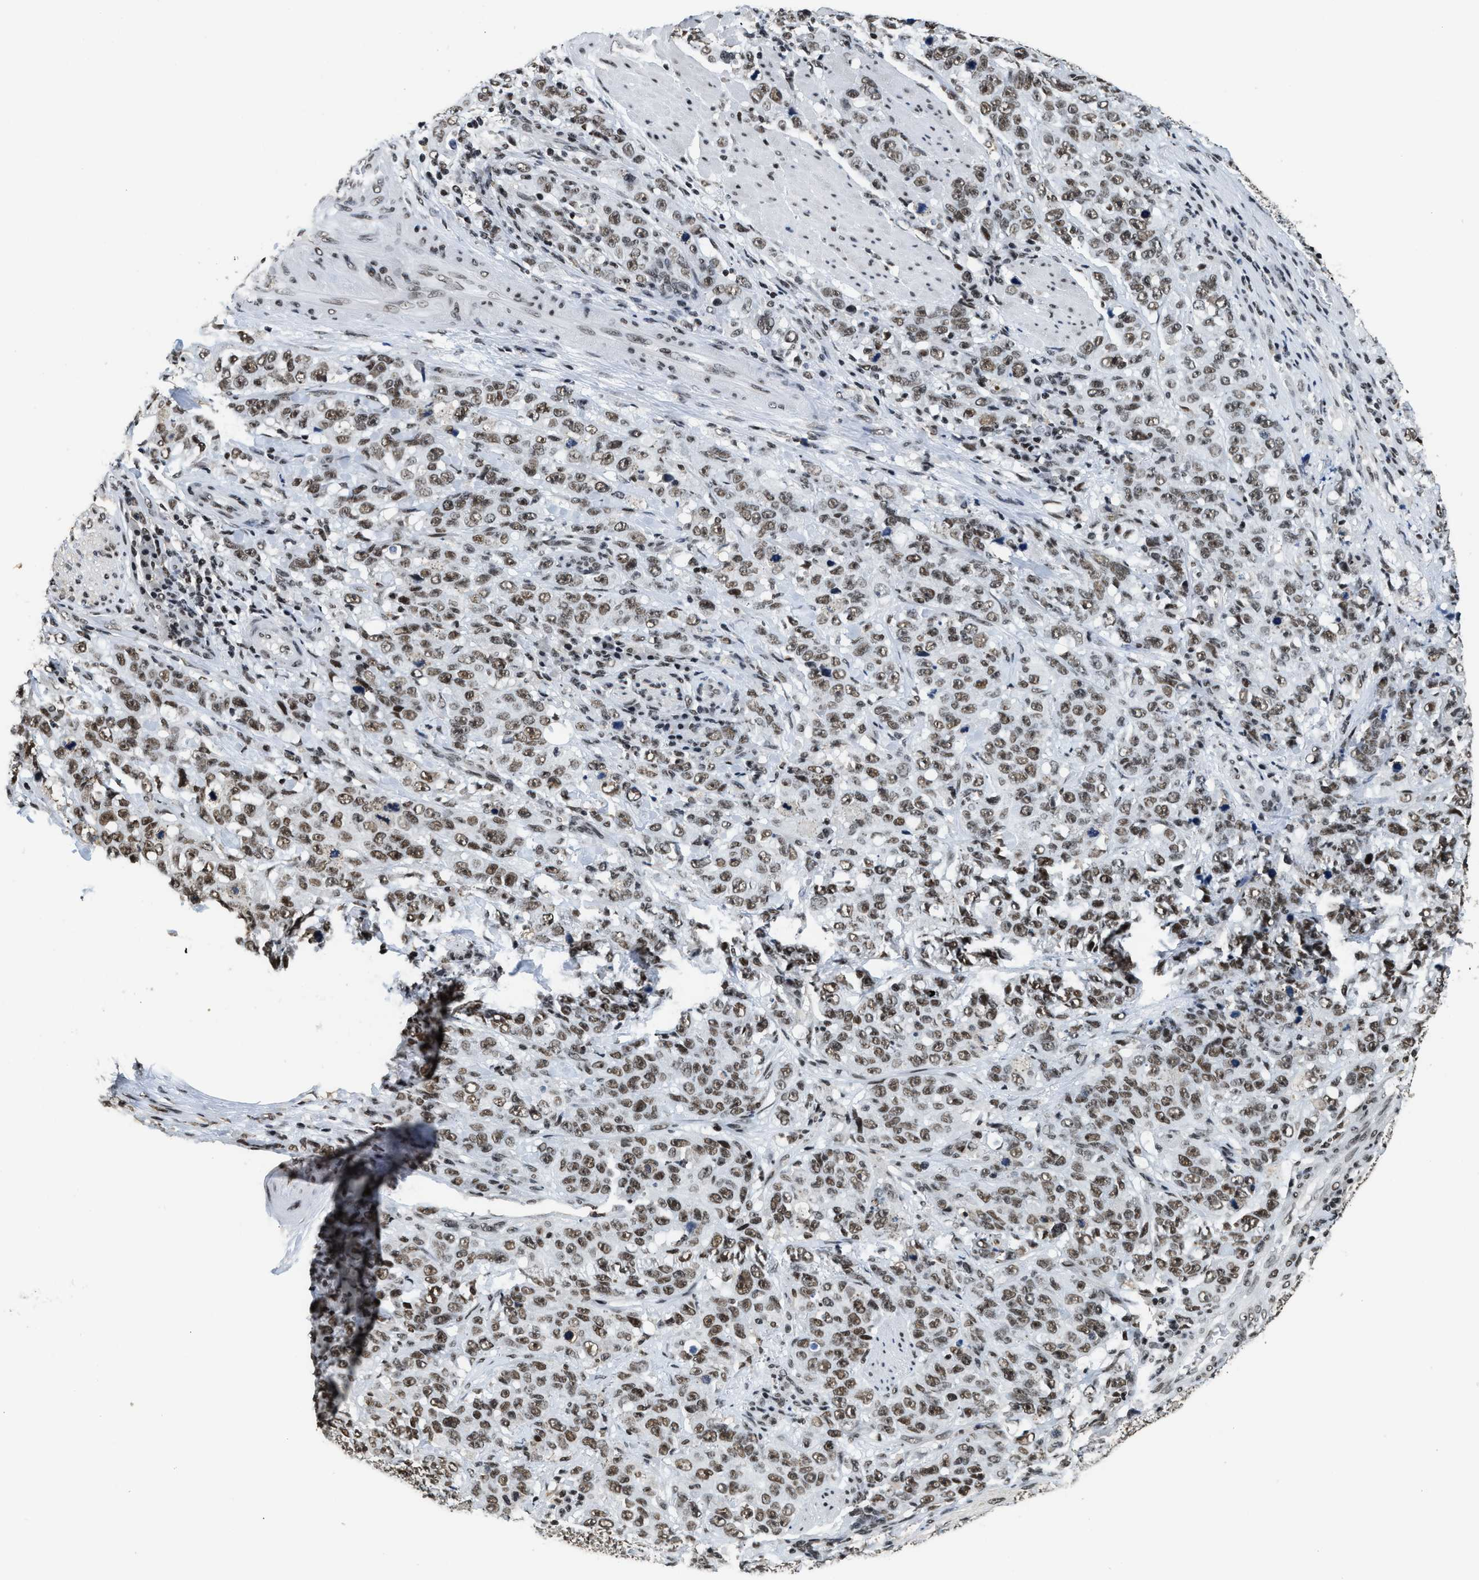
{"staining": {"intensity": "moderate", "quantity": ">75%", "location": "nuclear"}, "tissue": "stomach cancer", "cell_type": "Tumor cells", "image_type": "cancer", "snomed": [{"axis": "morphology", "description": "Adenocarcinoma, NOS"}, {"axis": "topography", "description": "Stomach"}], "caption": "A photomicrograph showing moderate nuclear expression in approximately >75% of tumor cells in stomach cancer (adenocarcinoma), as visualized by brown immunohistochemical staining.", "gene": "RAD21", "patient": {"sex": "male", "age": 48}}